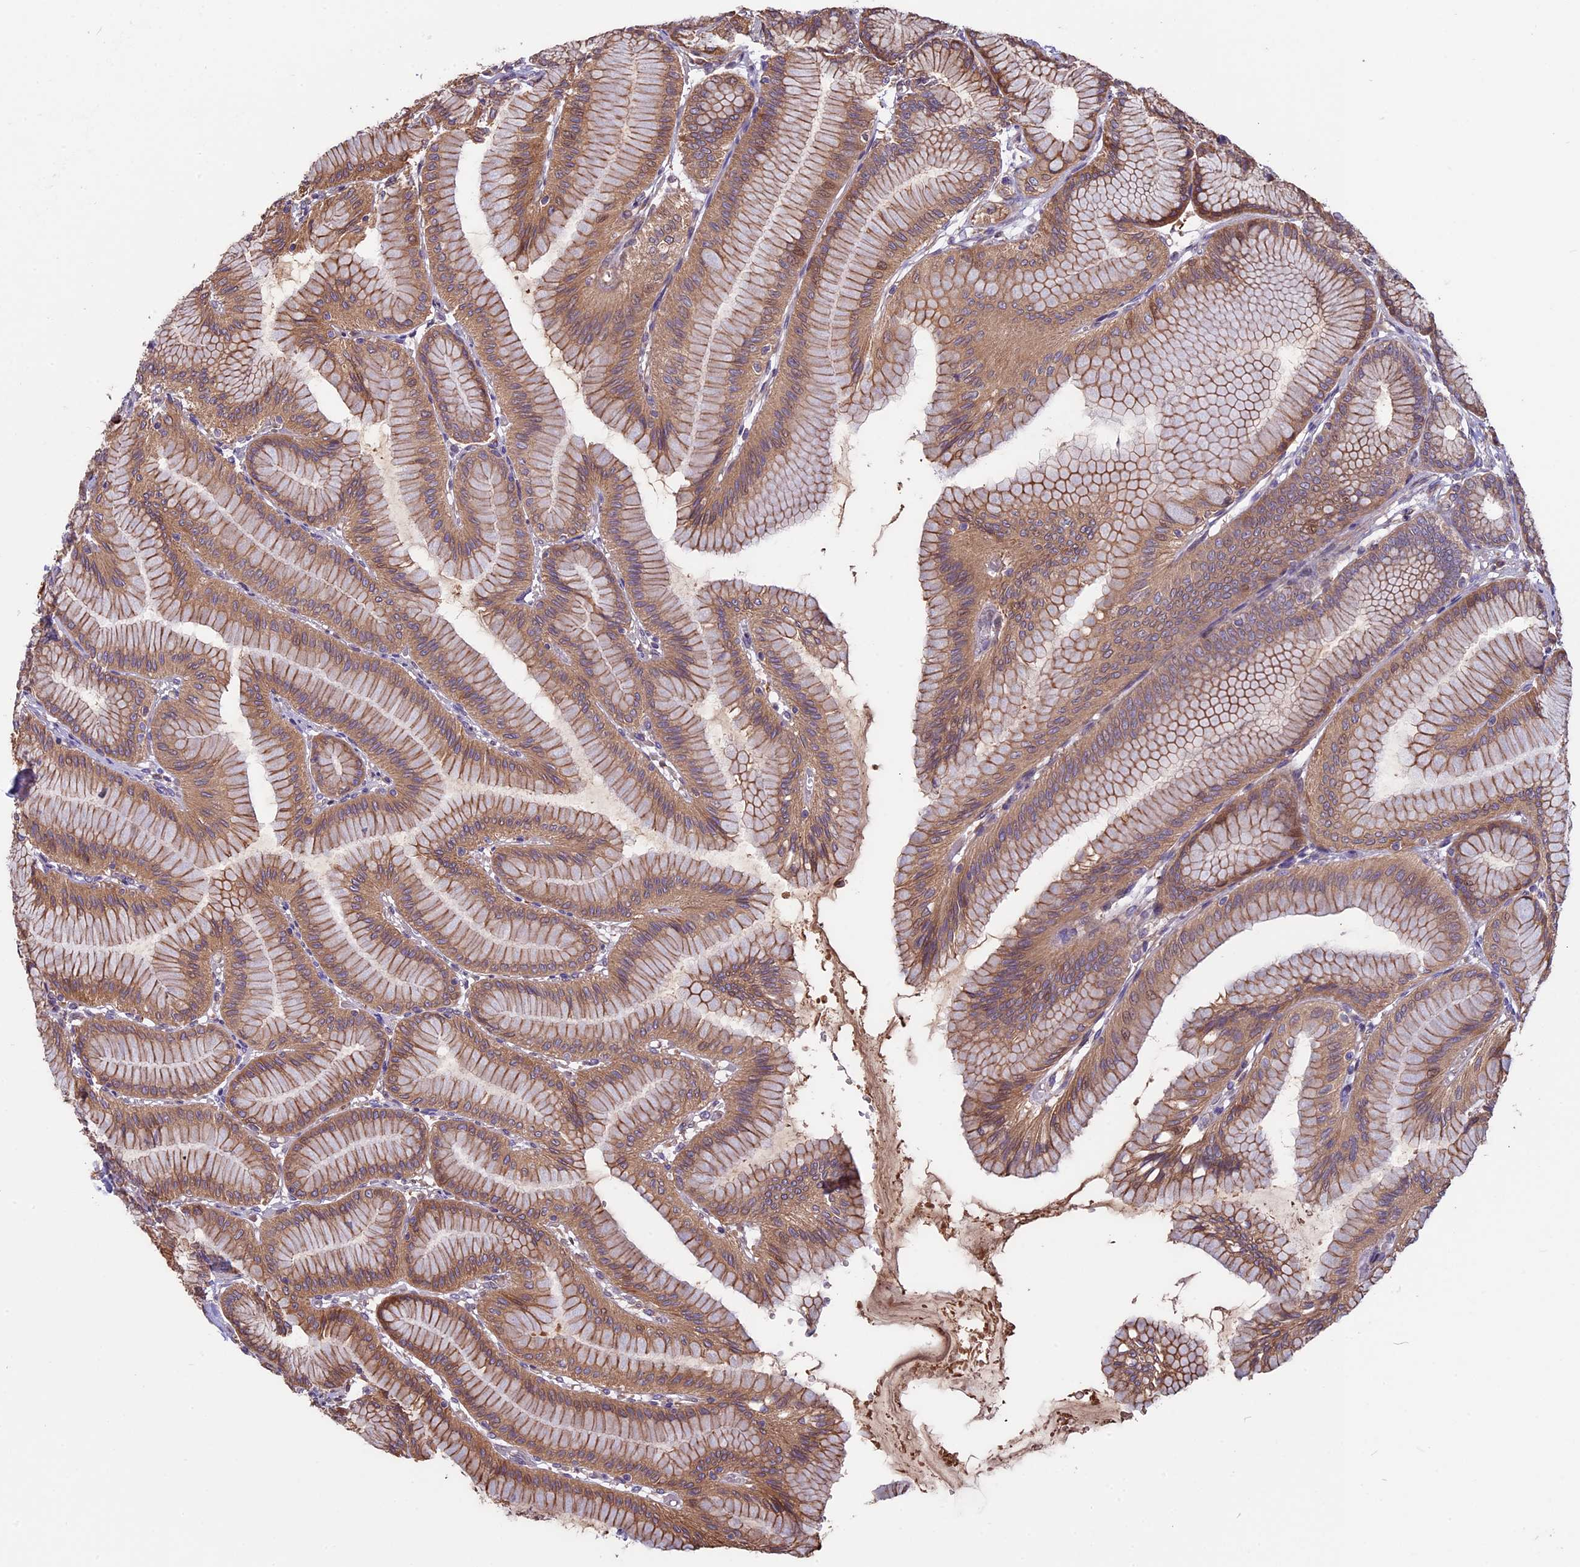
{"staining": {"intensity": "moderate", "quantity": ">75%", "location": "cytoplasmic/membranous"}, "tissue": "stomach", "cell_type": "Glandular cells", "image_type": "normal", "snomed": [{"axis": "morphology", "description": "Normal tissue, NOS"}, {"axis": "morphology", "description": "Adenocarcinoma, NOS"}, {"axis": "morphology", "description": "Adenocarcinoma, High grade"}, {"axis": "topography", "description": "Stomach, upper"}, {"axis": "topography", "description": "Stomach"}], "caption": "Immunohistochemical staining of benign human stomach reveals >75% levels of moderate cytoplasmic/membranous protein expression in about >75% of glandular cells.", "gene": "VWA3A", "patient": {"sex": "female", "age": 65}}